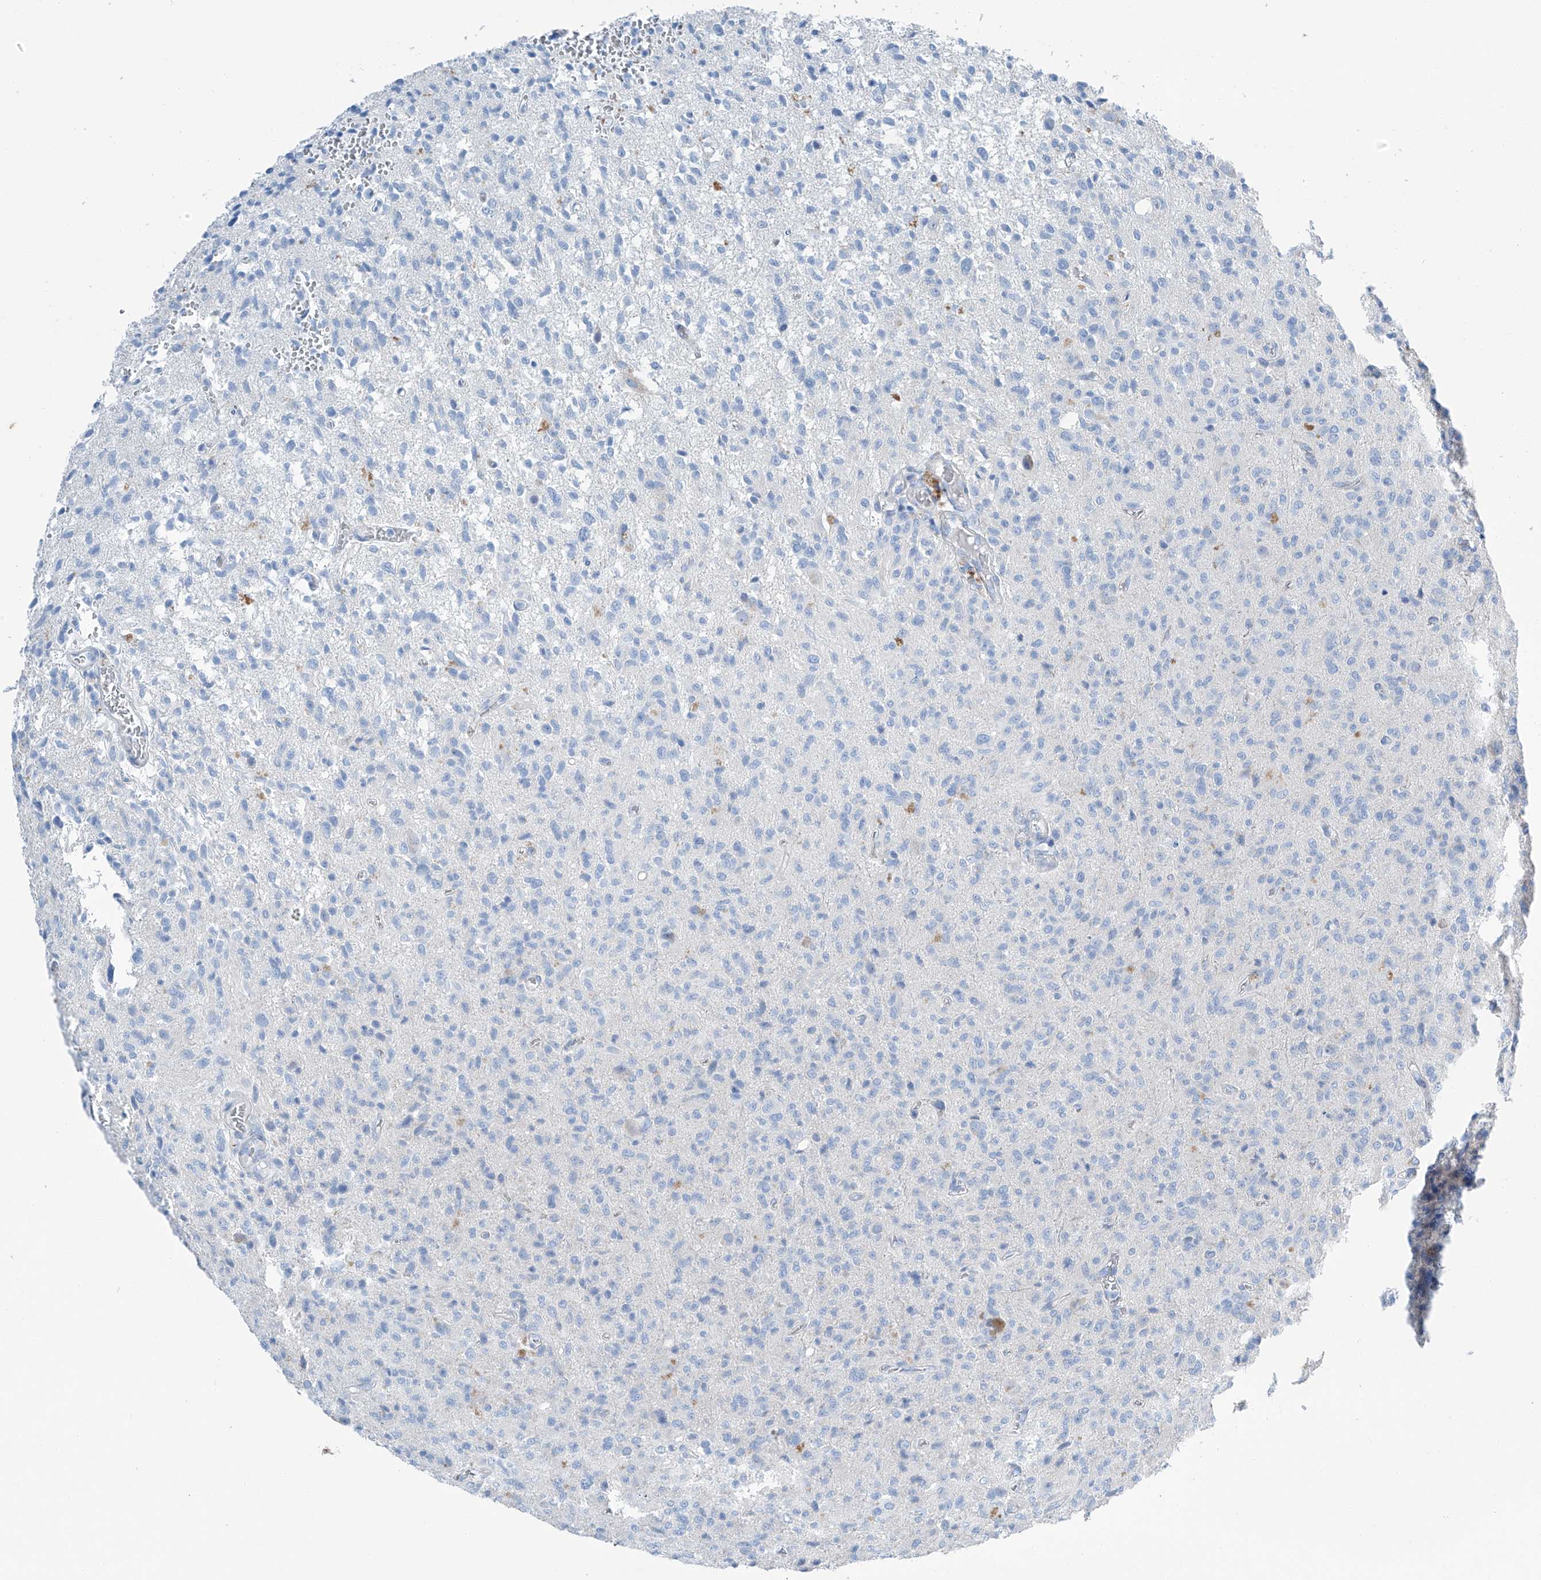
{"staining": {"intensity": "negative", "quantity": "none", "location": "none"}, "tissue": "glioma", "cell_type": "Tumor cells", "image_type": "cancer", "snomed": [{"axis": "morphology", "description": "Glioma, malignant, High grade"}, {"axis": "topography", "description": "Brain"}], "caption": "An IHC image of glioma is shown. There is no staining in tumor cells of glioma.", "gene": "MAGI1", "patient": {"sex": "female", "age": 57}}